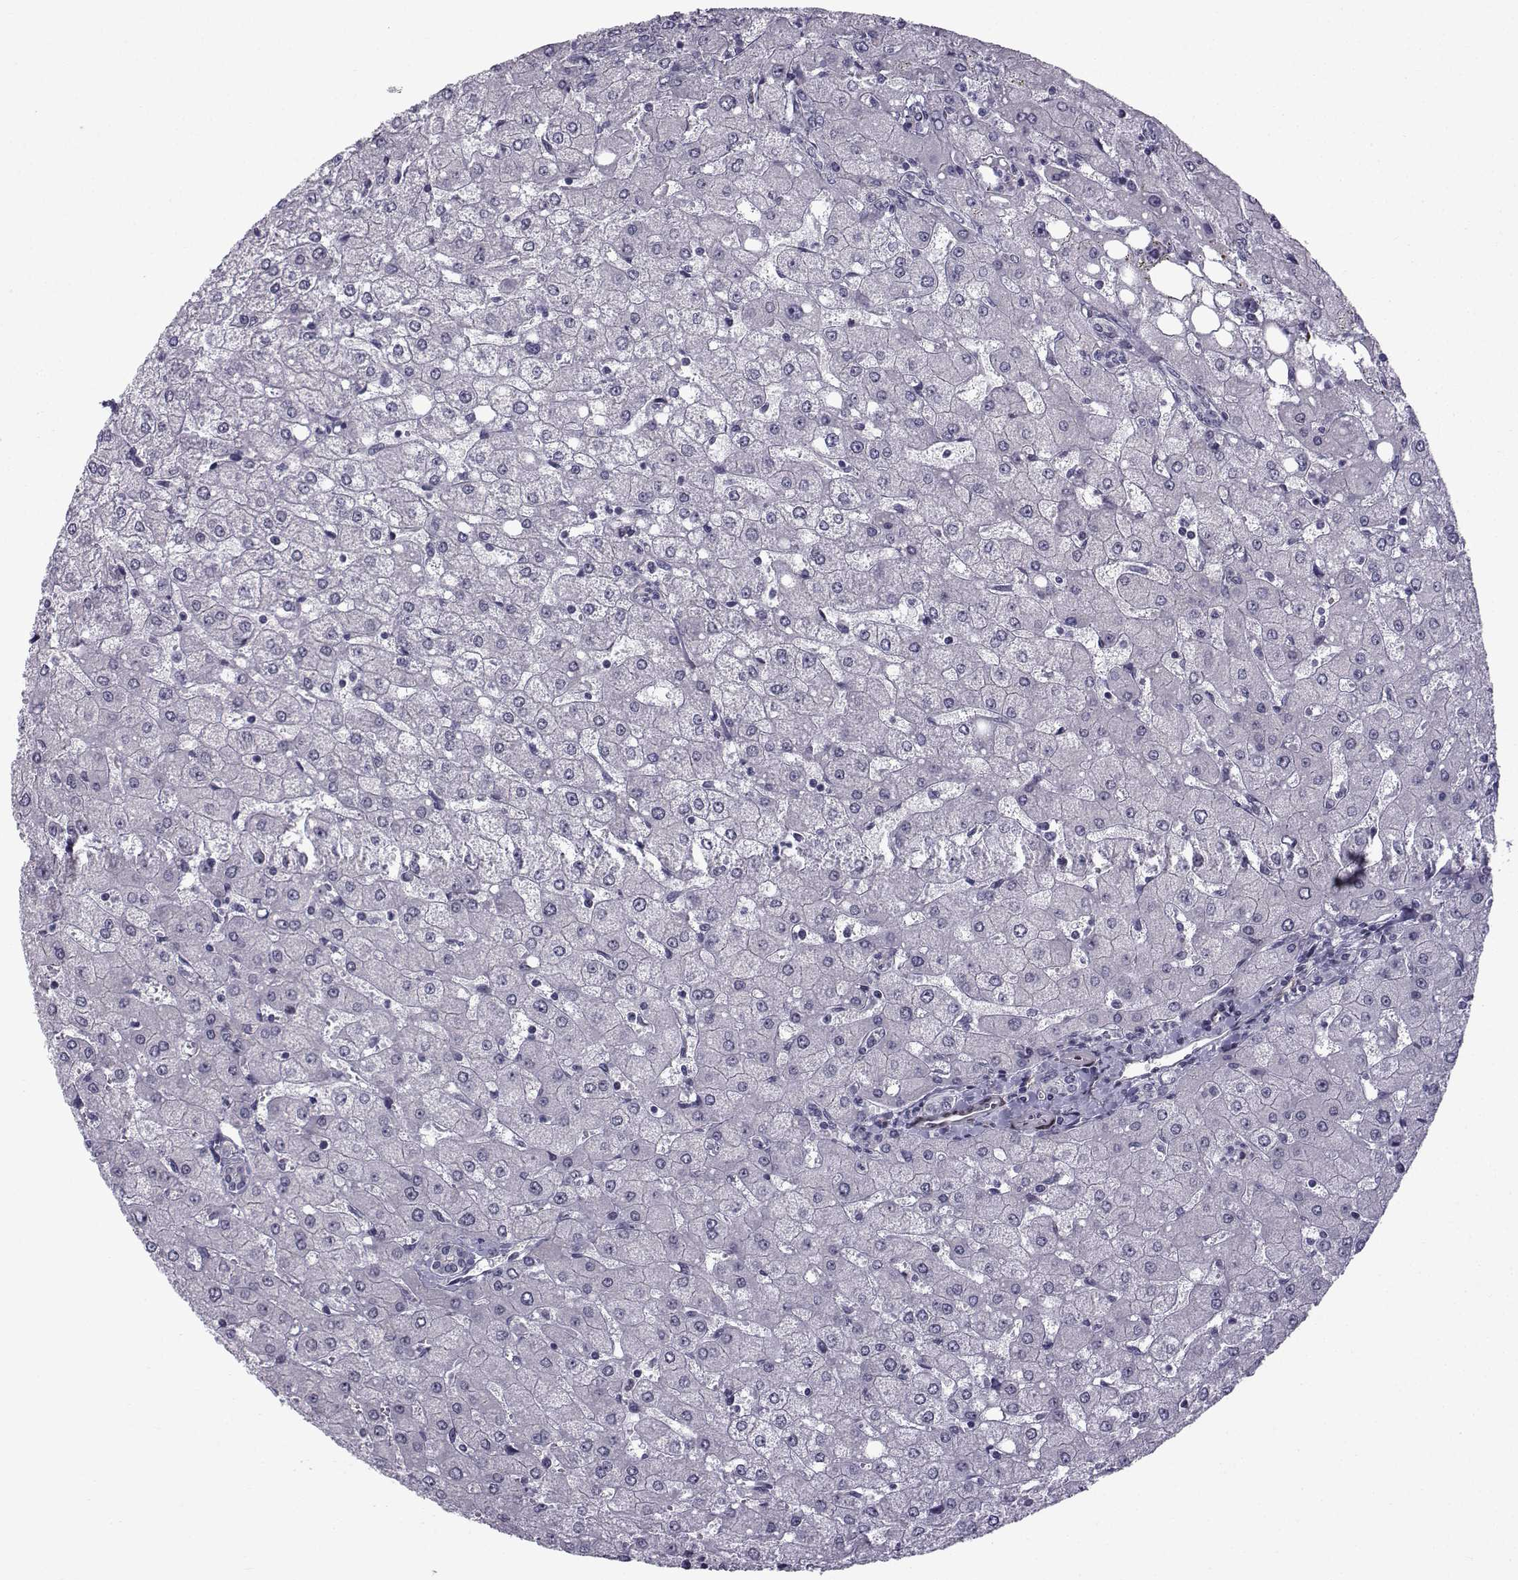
{"staining": {"intensity": "negative", "quantity": "none", "location": "none"}, "tissue": "liver", "cell_type": "Cholangiocytes", "image_type": "normal", "snomed": [{"axis": "morphology", "description": "Normal tissue, NOS"}, {"axis": "topography", "description": "Liver"}], "caption": "The photomicrograph displays no significant positivity in cholangiocytes of liver.", "gene": "RBM24", "patient": {"sex": "female", "age": 53}}